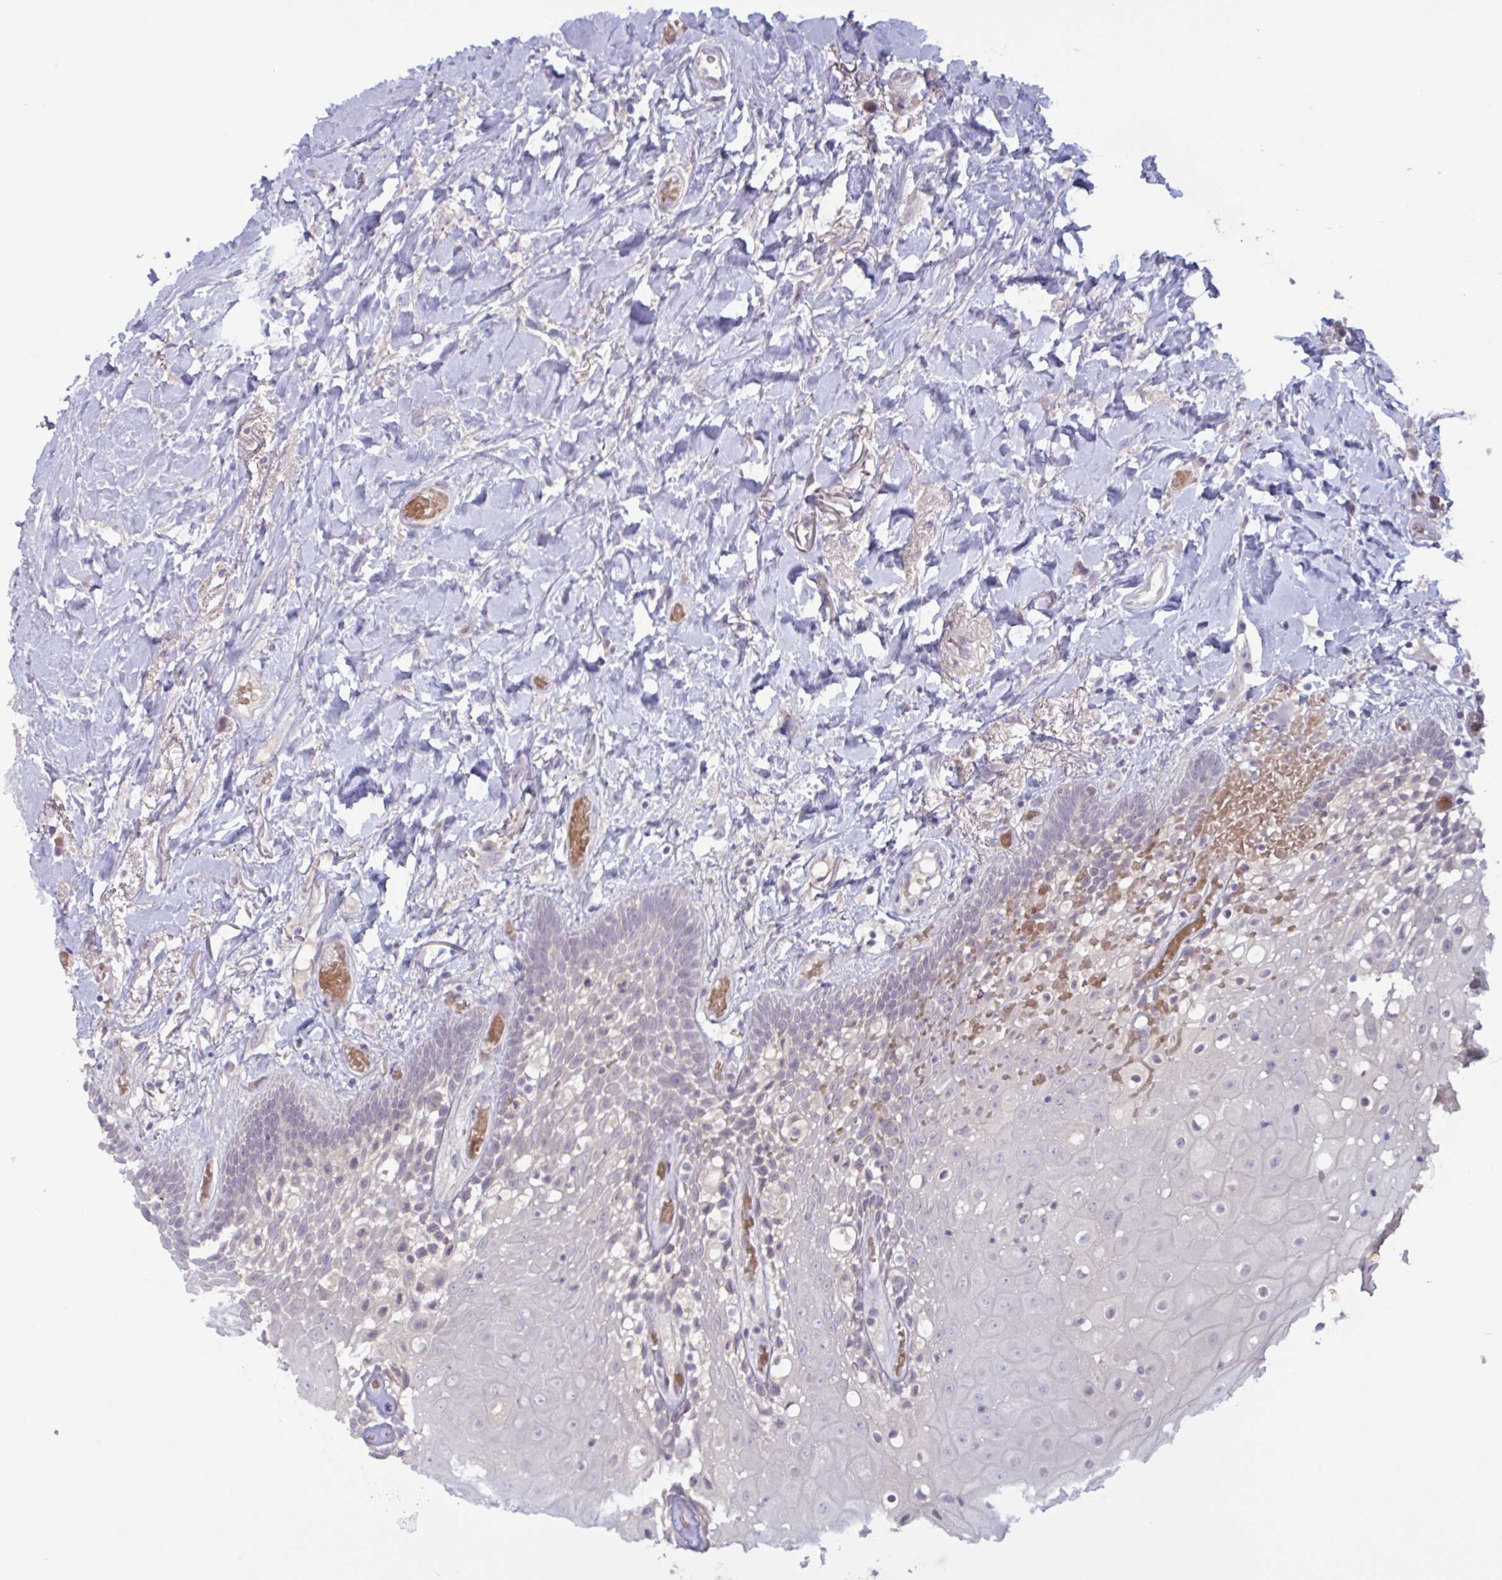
{"staining": {"intensity": "negative", "quantity": "none", "location": "none"}, "tissue": "oral mucosa", "cell_type": "Squamous epithelial cells", "image_type": "normal", "snomed": [{"axis": "morphology", "description": "Normal tissue, NOS"}, {"axis": "morphology", "description": "Squamous cell carcinoma, NOS"}, {"axis": "topography", "description": "Oral tissue"}, {"axis": "topography", "description": "Head-Neck"}], "caption": "Immunohistochemistry histopathology image of normal oral mucosa: oral mucosa stained with DAB exhibits no significant protein staining in squamous epithelial cells.", "gene": "ENSG00000281613", "patient": {"sex": "male", "age": 64}}